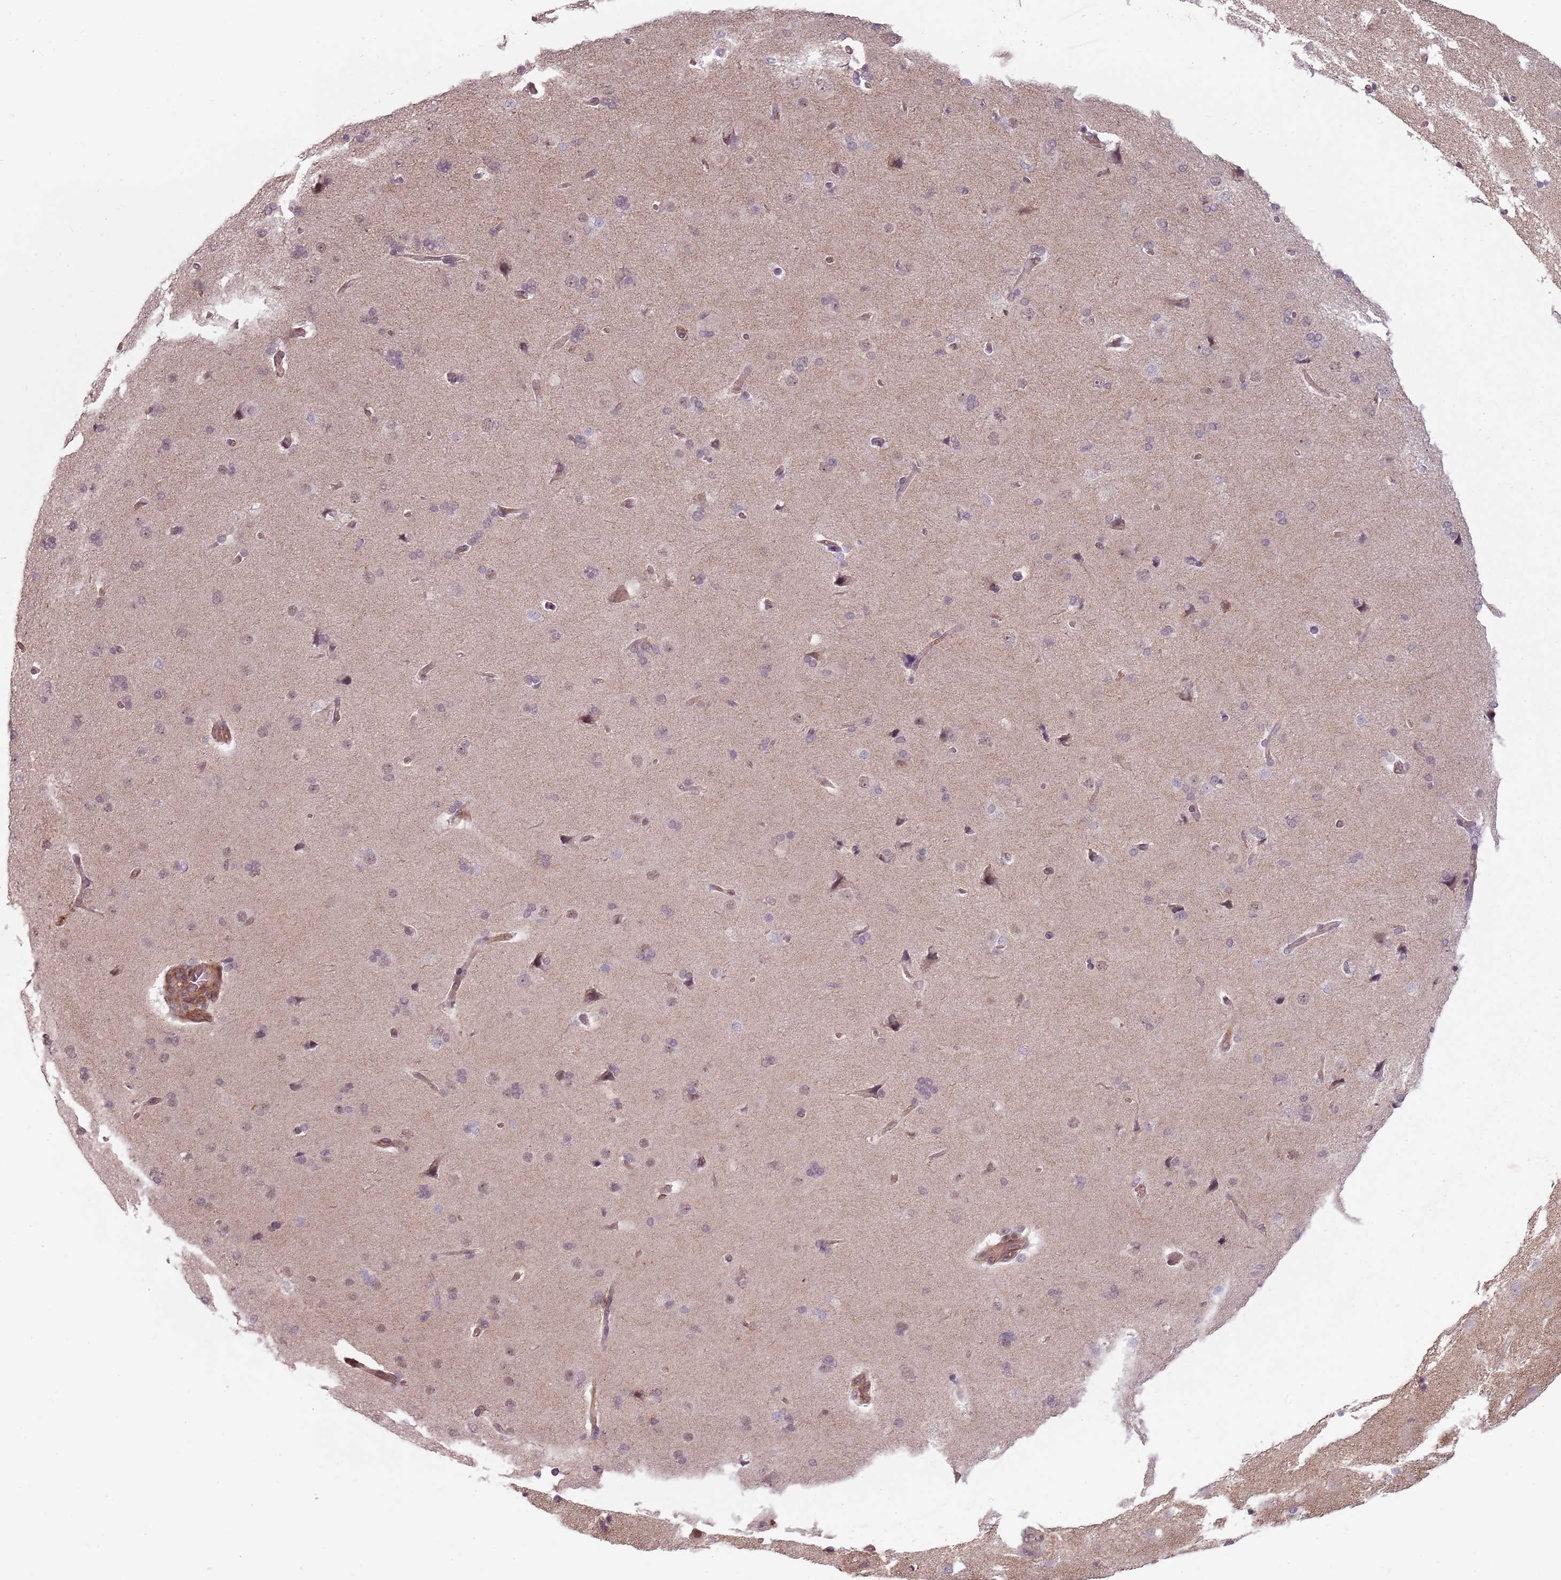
{"staining": {"intensity": "moderate", "quantity": "25%-75%", "location": "cytoplasmic/membranous"}, "tissue": "cerebral cortex", "cell_type": "Endothelial cells", "image_type": "normal", "snomed": [{"axis": "morphology", "description": "Normal tissue, NOS"}, {"axis": "topography", "description": "Cerebral cortex"}], "caption": "Moderate cytoplasmic/membranous expression is present in approximately 25%-75% of endothelial cells in normal cerebral cortex.", "gene": "PPP1R14C", "patient": {"sex": "male", "age": 62}}